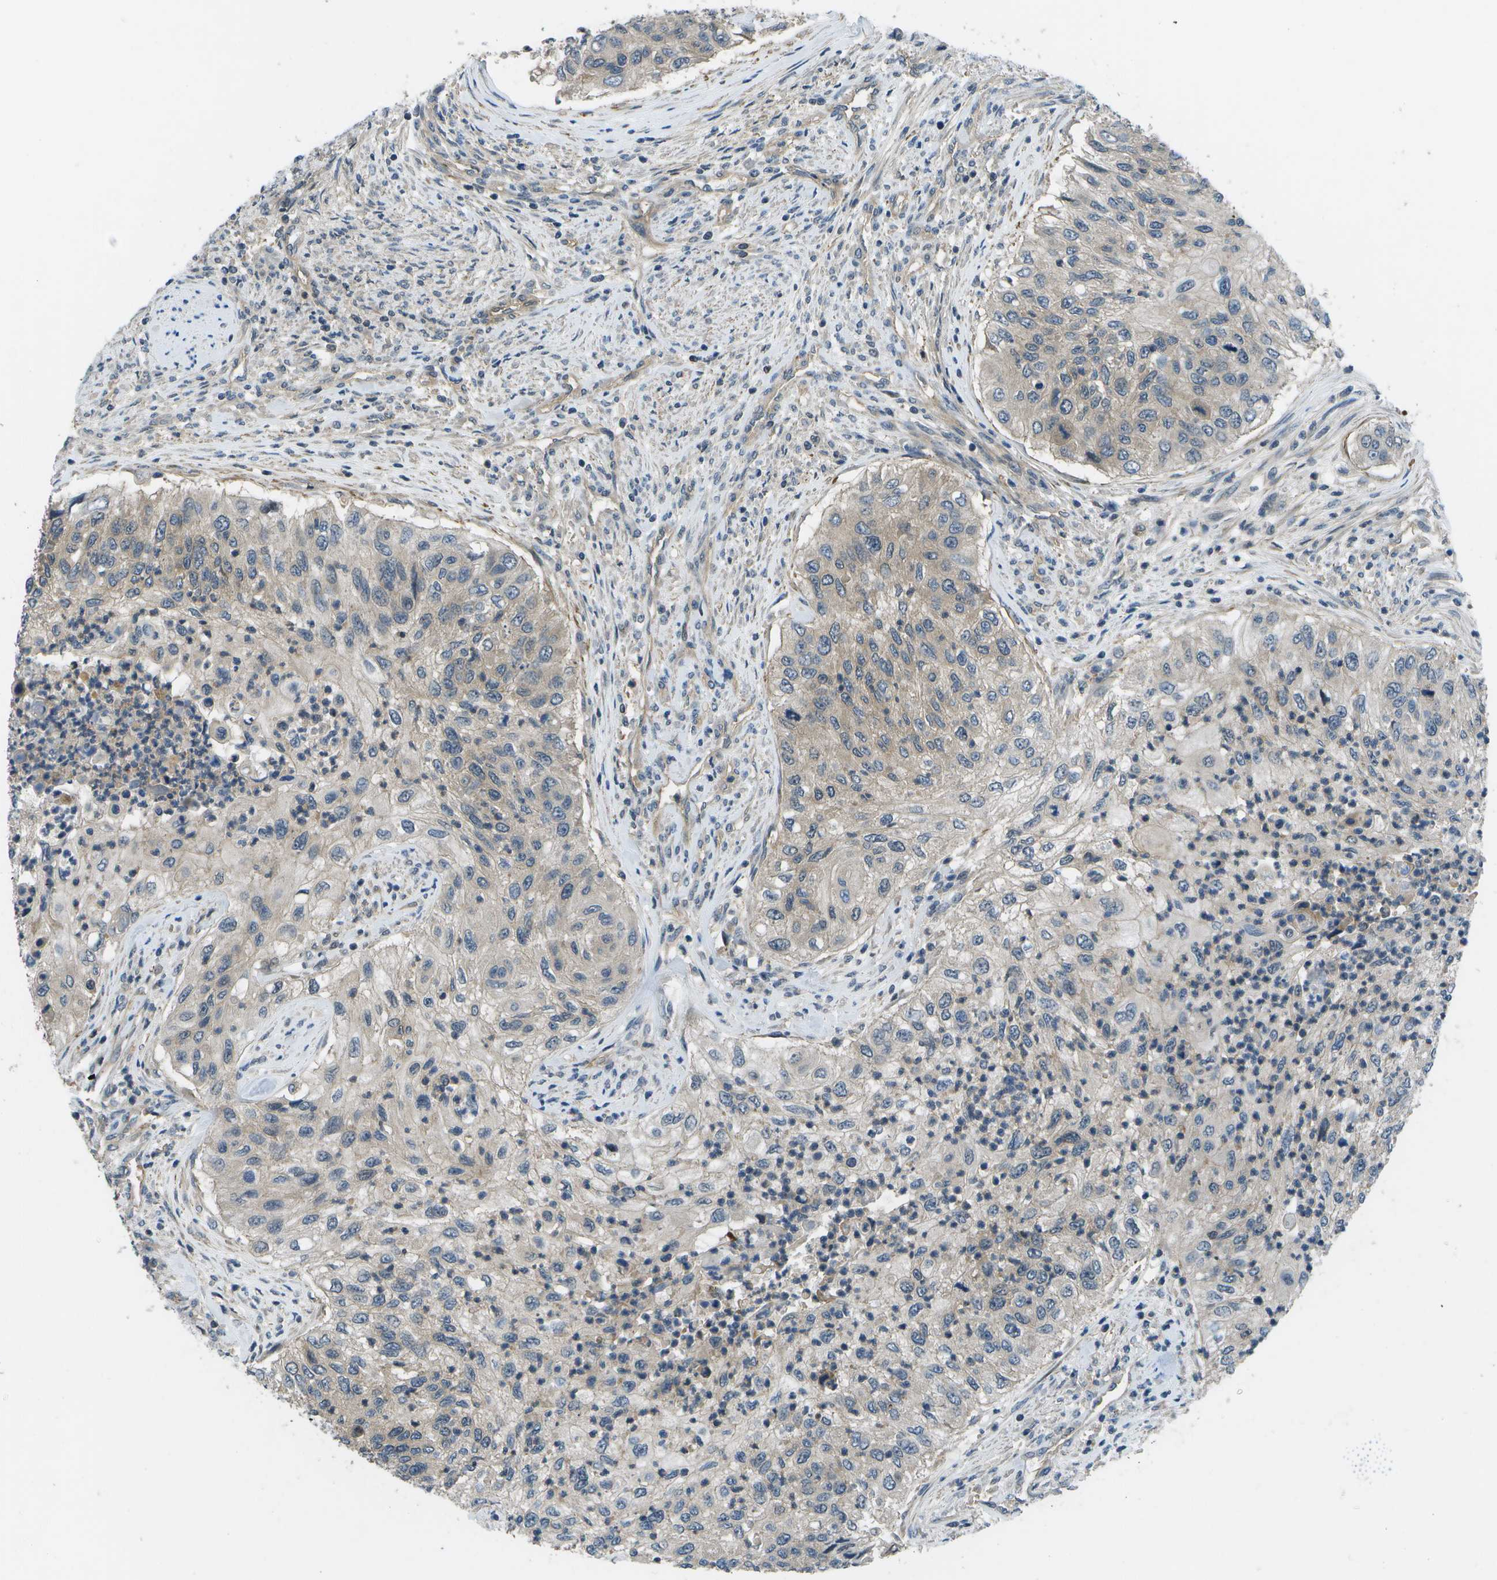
{"staining": {"intensity": "weak", "quantity": "25%-75%", "location": "cytoplasmic/membranous"}, "tissue": "urothelial cancer", "cell_type": "Tumor cells", "image_type": "cancer", "snomed": [{"axis": "morphology", "description": "Urothelial carcinoma, High grade"}, {"axis": "topography", "description": "Urinary bladder"}], "caption": "Tumor cells reveal low levels of weak cytoplasmic/membranous expression in approximately 25%-75% of cells in human urothelial cancer. (DAB (3,3'-diaminobenzidine) IHC with brightfield microscopy, high magnification).", "gene": "ENPP5", "patient": {"sex": "female", "age": 60}}